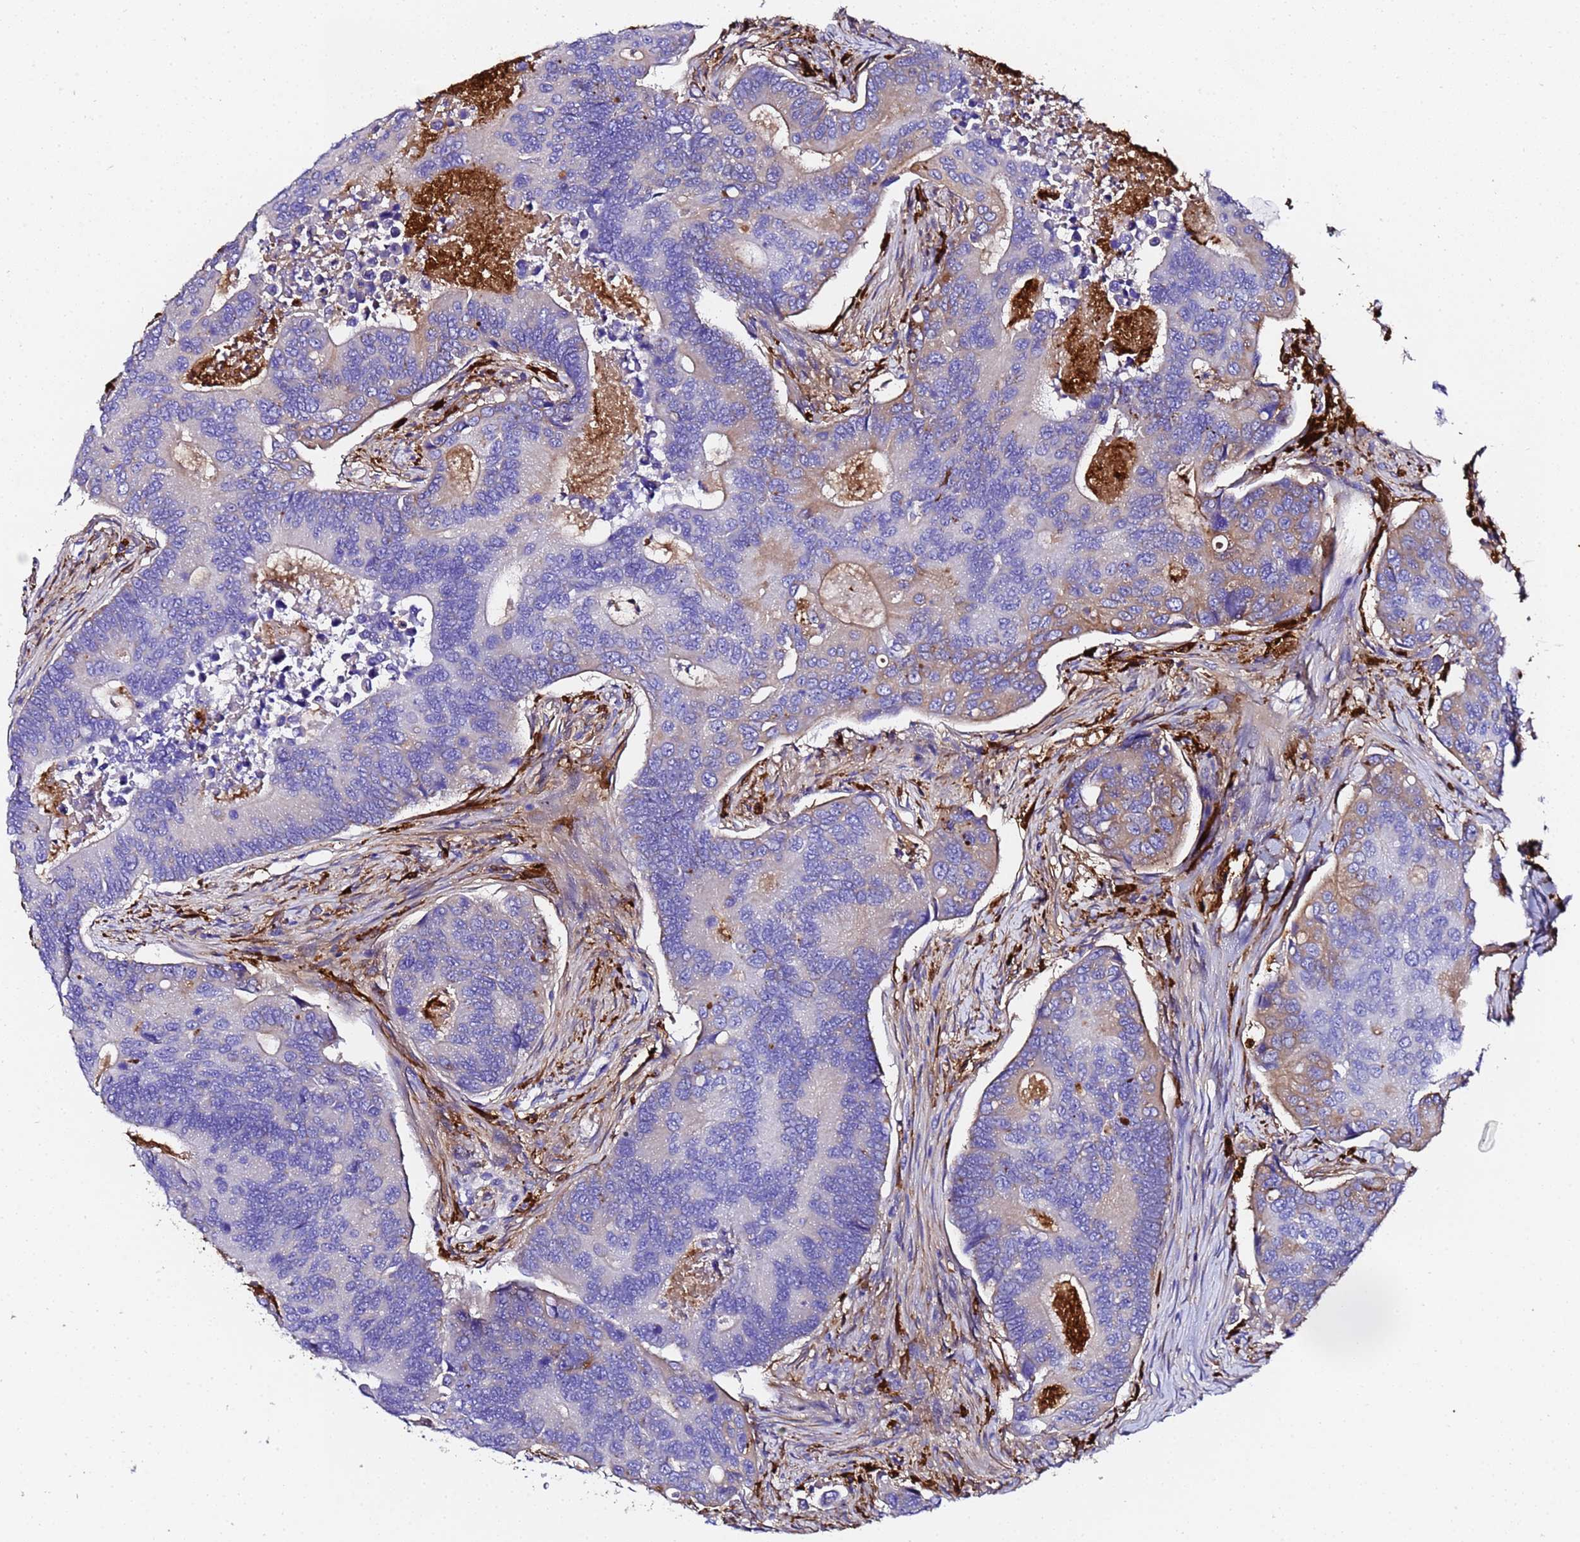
{"staining": {"intensity": "moderate", "quantity": "<25%", "location": "cytoplasmic/membranous"}, "tissue": "colorectal cancer", "cell_type": "Tumor cells", "image_type": "cancer", "snomed": [{"axis": "morphology", "description": "Adenocarcinoma, NOS"}, {"axis": "topography", "description": "Colon"}], "caption": "Immunohistochemistry histopathology image of neoplastic tissue: adenocarcinoma (colorectal) stained using immunohistochemistry (IHC) exhibits low levels of moderate protein expression localized specifically in the cytoplasmic/membranous of tumor cells, appearing as a cytoplasmic/membranous brown color.", "gene": "FTL", "patient": {"sex": "female", "age": 67}}